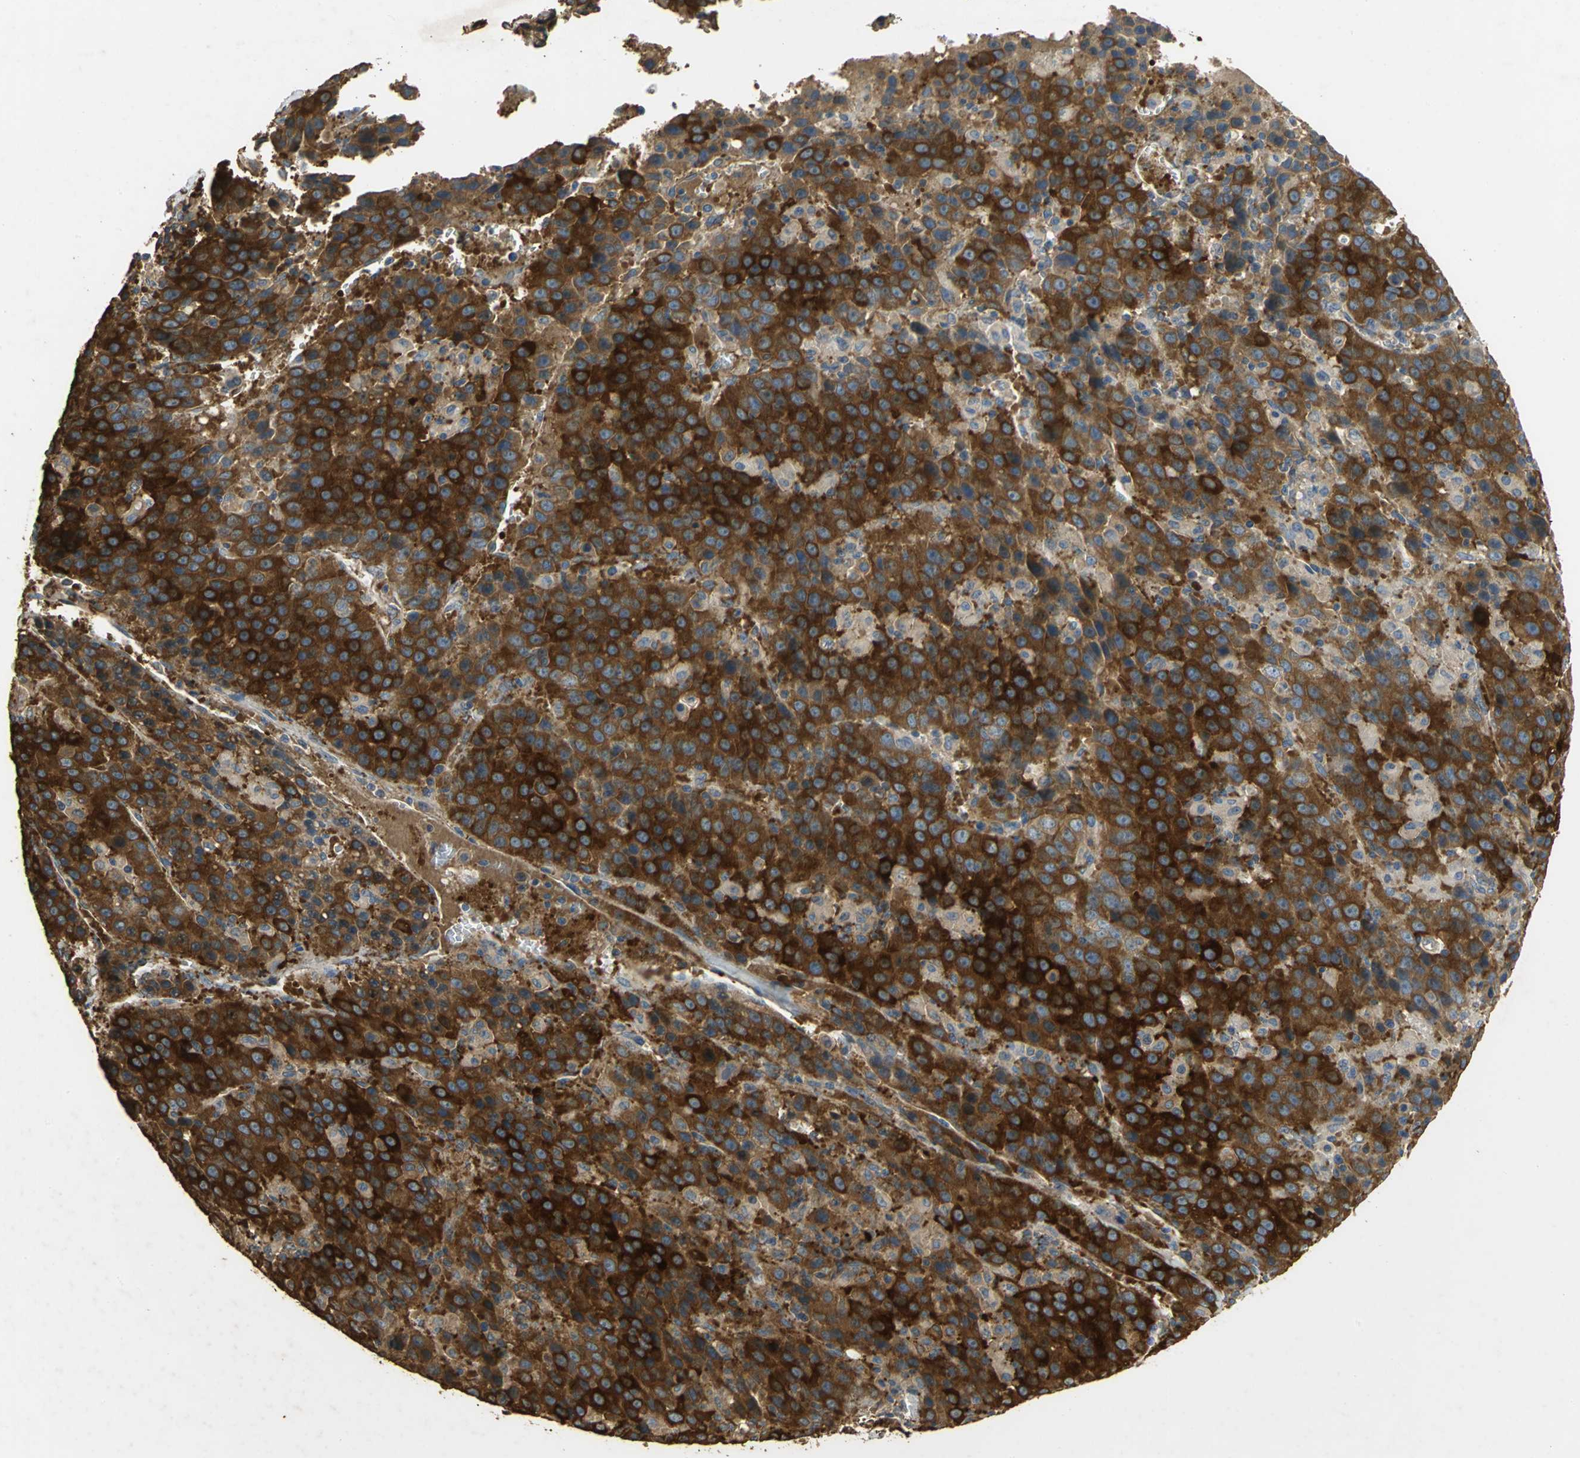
{"staining": {"intensity": "strong", "quantity": ">75%", "location": "cytoplasmic/membranous"}, "tissue": "liver cancer", "cell_type": "Tumor cells", "image_type": "cancer", "snomed": [{"axis": "morphology", "description": "Carcinoma, Hepatocellular, NOS"}, {"axis": "topography", "description": "Liver"}], "caption": "Immunohistochemistry (IHC) image of neoplastic tissue: liver cancer stained using immunohistochemistry (IHC) exhibits high levels of strong protein expression localized specifically in the cytoplasmic/membranous of tumor cells, appearing as a cytoplasmic/membranous brown color.", "gene": "ACSL4", "patient": {"sex": "female", "age": 53}}